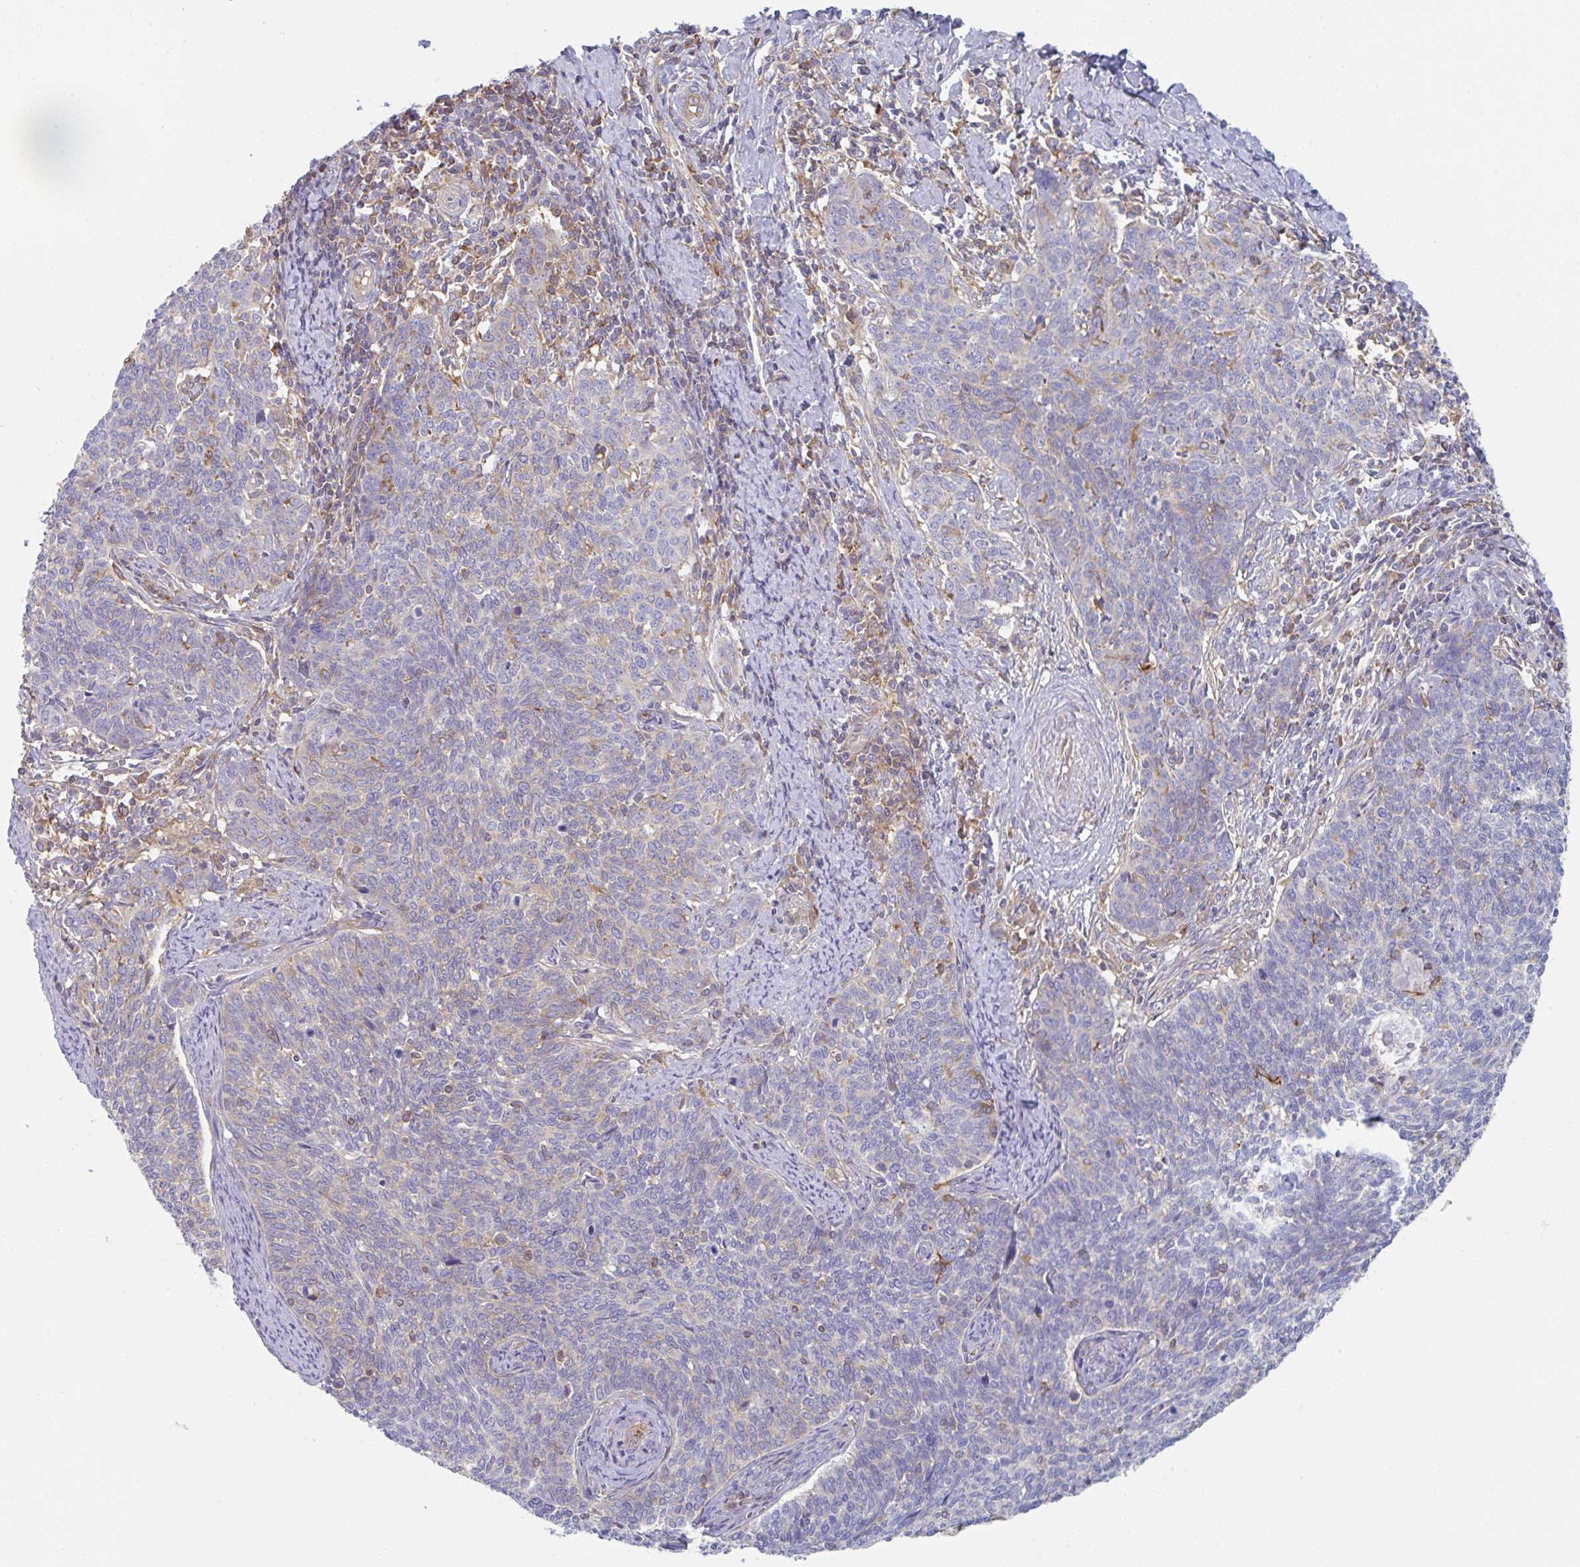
{"staining": {"intensity": "negative", "quantity": "none", "location": "none"}, "tissue": "cervical cancer", "cell_type": "Tumor cells", "image_type": "cancer", "snomed": [{"axis": "morphology", "description": "Squamous cell carcinoma, NOS"}, {"axis": "topography", "description": "Cervix"}], "caption": "The histopathology image shows no significant positivity in tumor cells of cervical squamous cell carcinoma.", "gene": "AMPD2", "patient": {"sex": "female", "age": 39}}